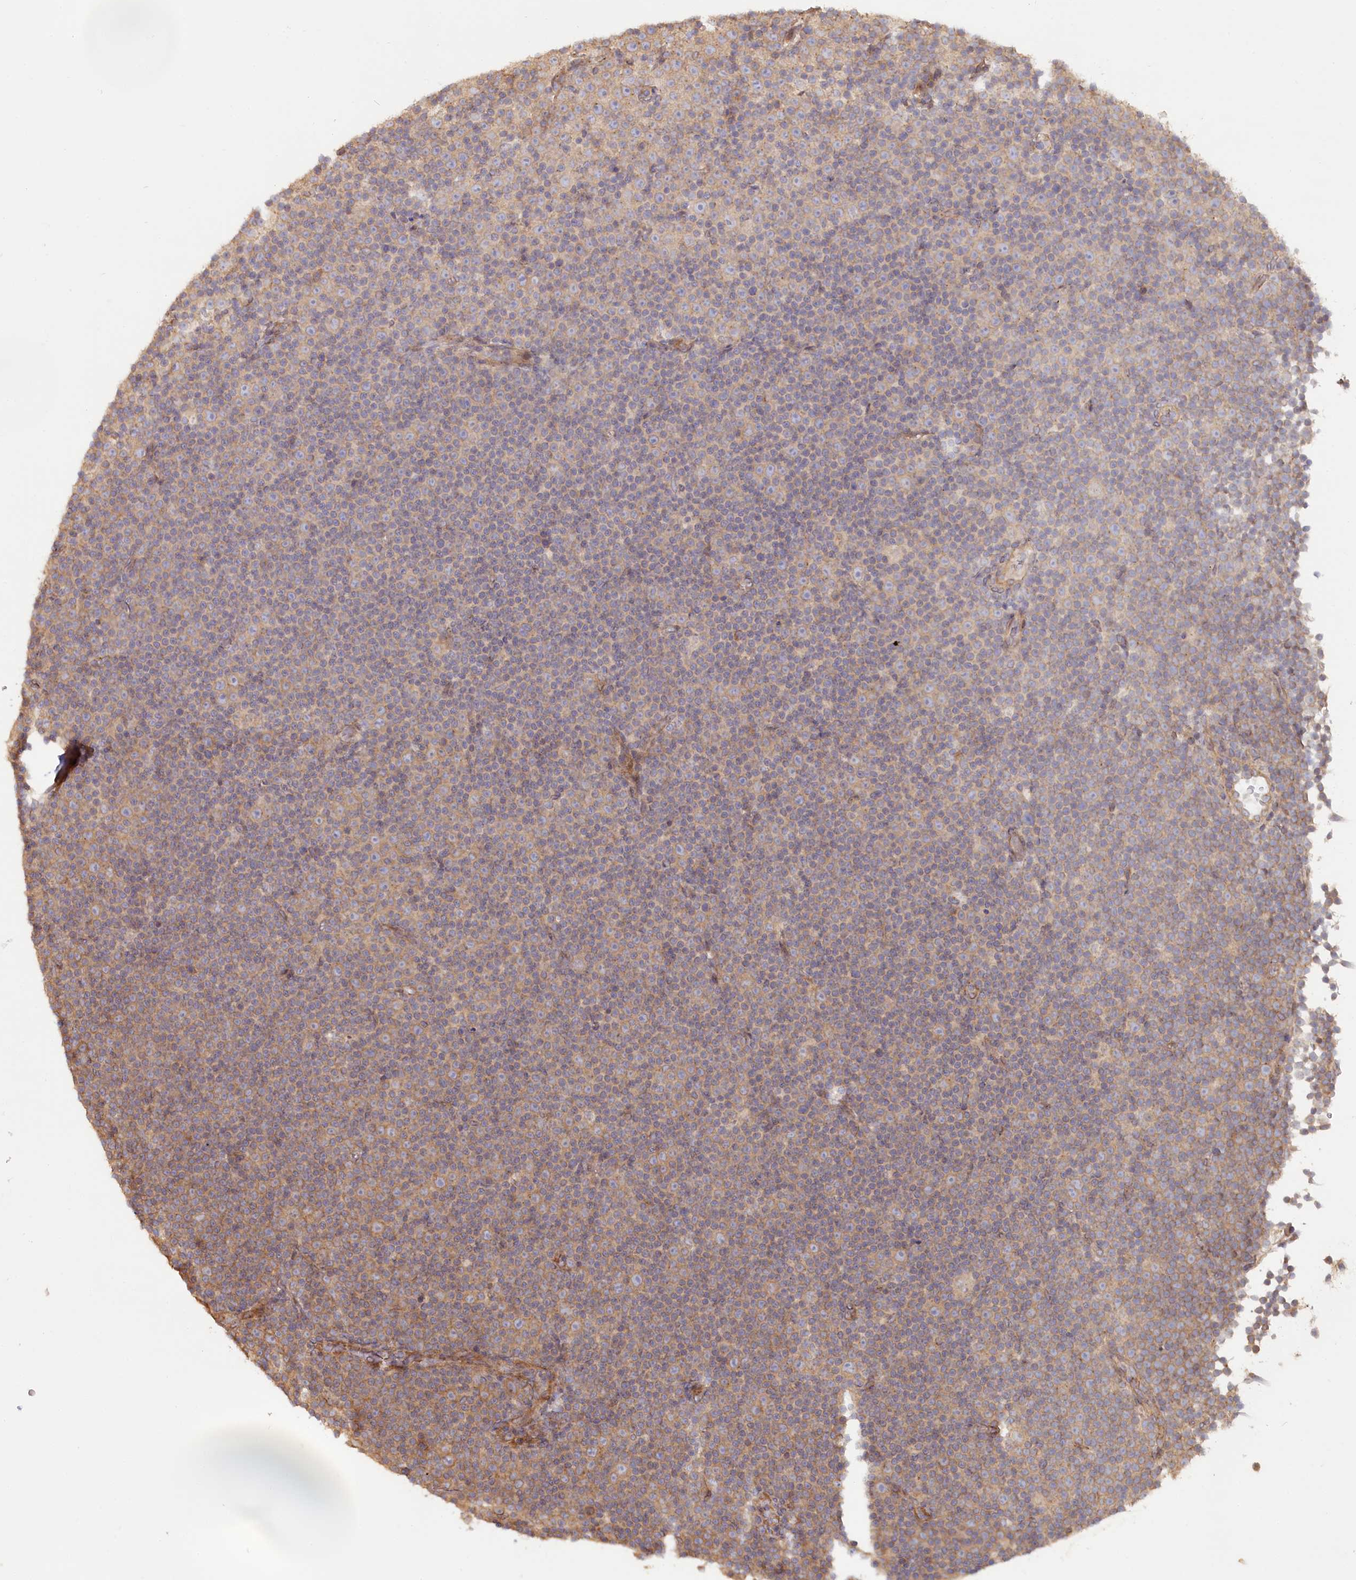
{"staining": {"intensity": "weak", "quantity": "<25%", "location": "cytoplasmic/membranous"}, "tissue": "lymphoma", "cell_type": "Tumor cells", "image_type": "cancer", "snomed": [{"axis": "morphology", "description": "Malignant lymphoma, non-Hodgkin's type, Low grade"}, {"axis": "topography", "description": "Lymph node"}], "caption": "This is a histopathology image of immunohistochemistry (IHC) staining of lymphoma, which shows no positivity in tumor cells. (Stains: DAB immunohistochemistry with hematoxylin counter stain, Microscopy: brightfield microscopy at high magnification).", "gene": "TCHP", "patient": {"sex": "female", "age": 67}}